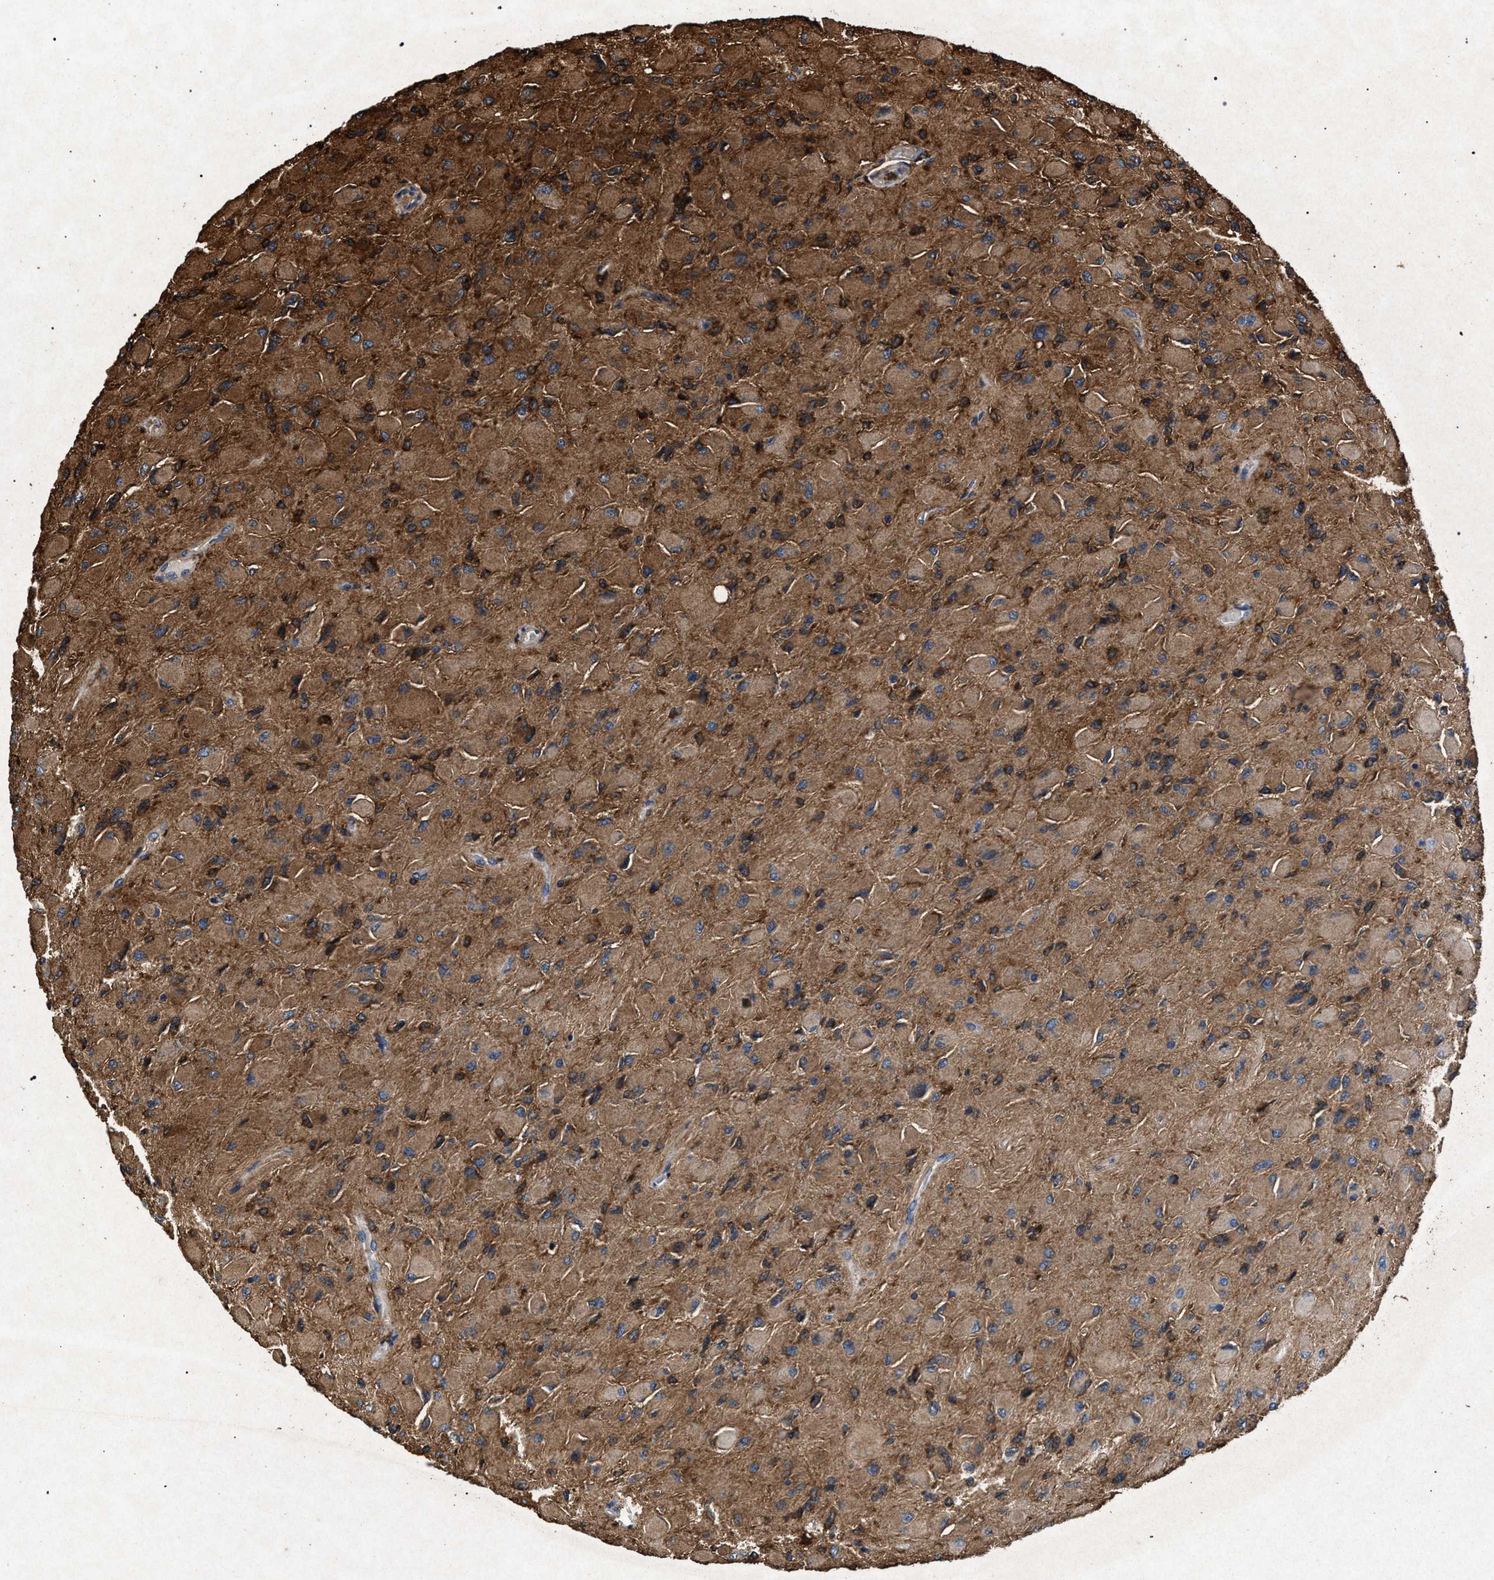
{"staining": {"intensity": "moderate", "quantity": ">75%", "location": "cytoplasmic/membranous"}, "tissue": "glioma", "cell_type": "Tumor cells", "image_type": "cancer", "snomed": [{"axis": "morphology", "description": "Glioma, malignant, High grade"}, {"axis": "topography", "description": "Cerebral cortex"}], "caption": "A brown stain shows moderate cytoplasmic/membranous staining of a protein in glioma tumor cells. Nuclei are stained in blue.", "gene": "MARCKS", "patient": {"sex": "female", "age": 36}}